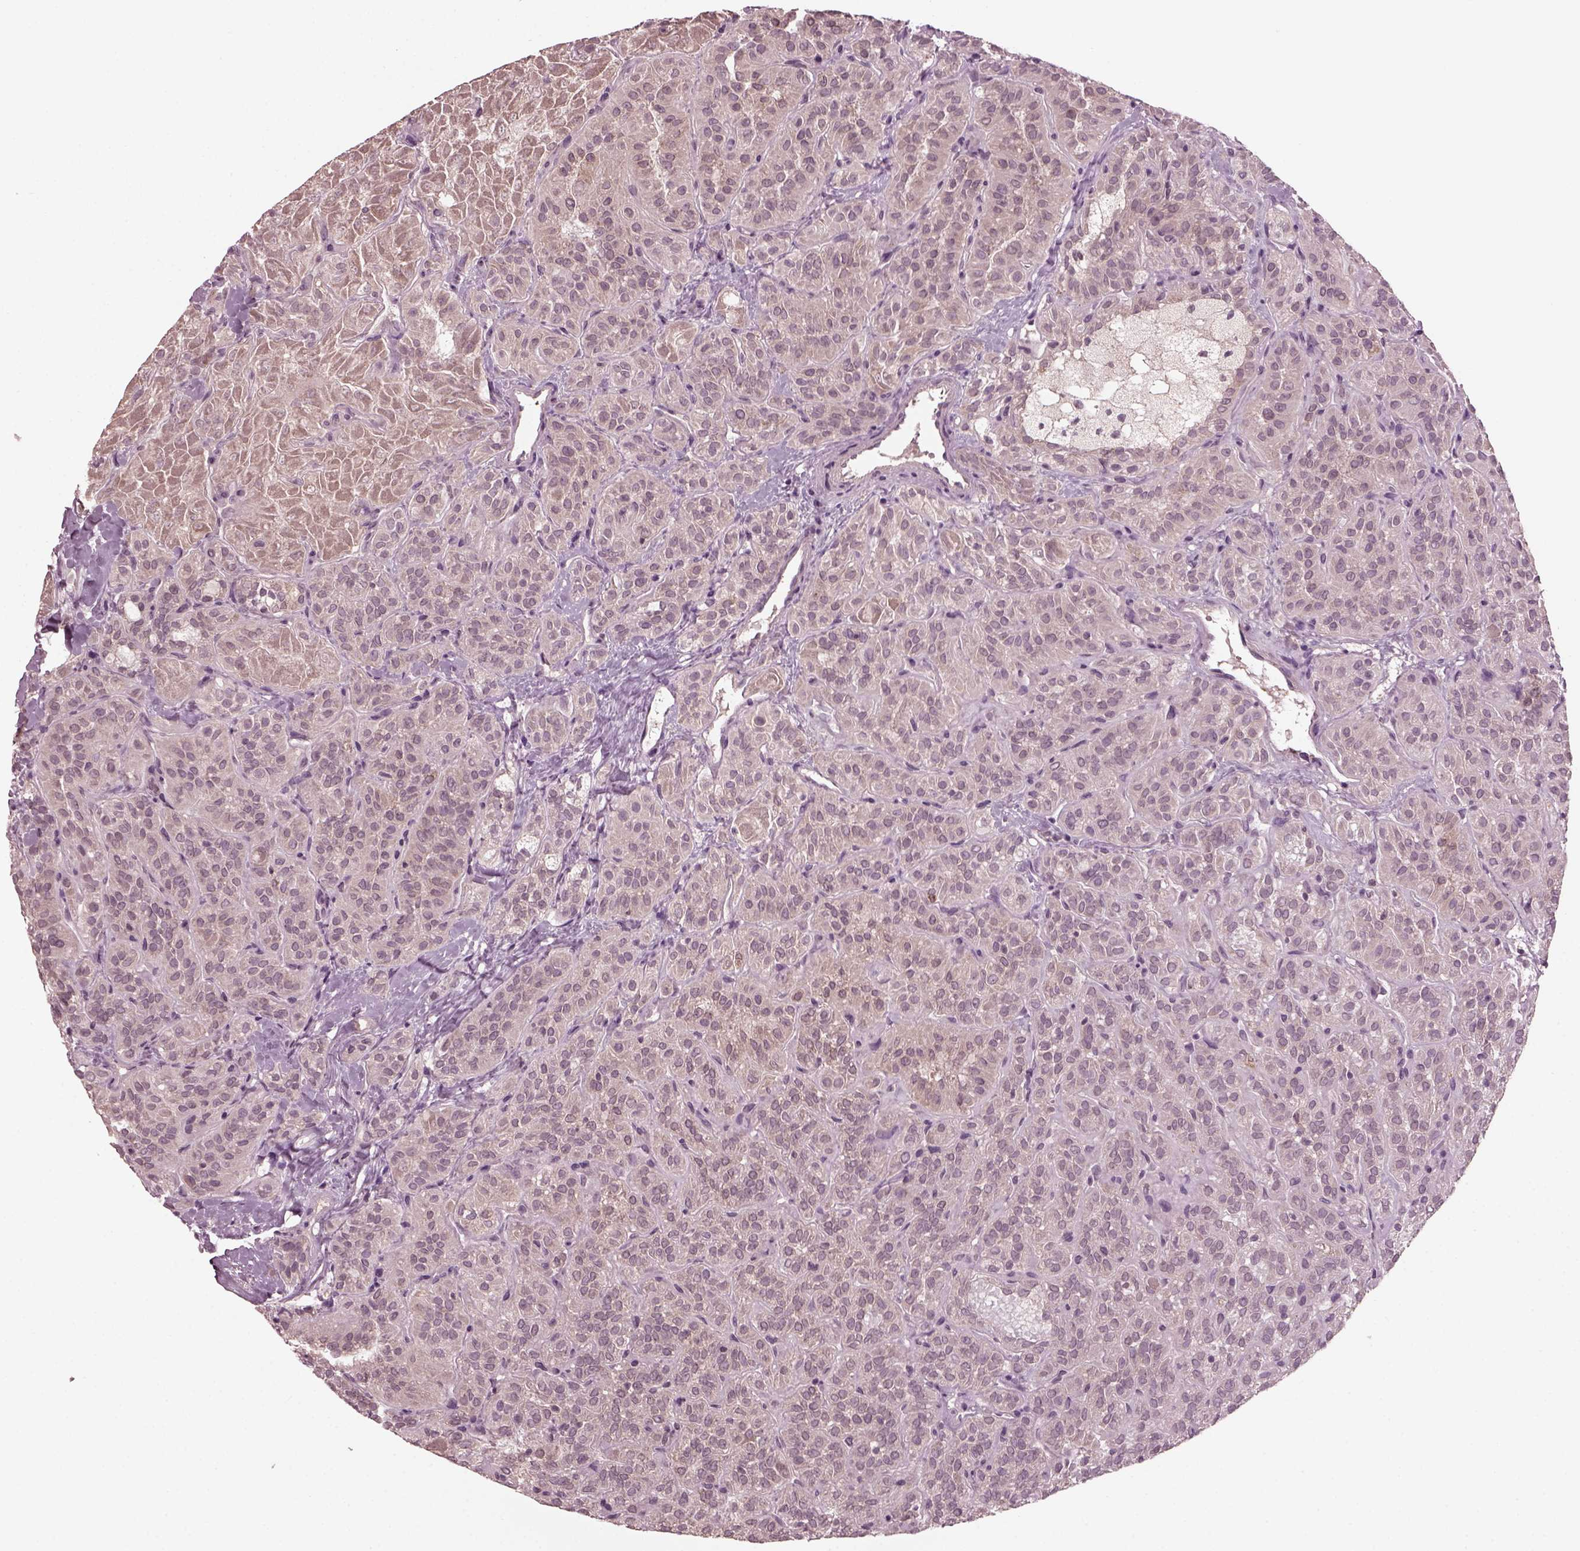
{"staining": {"intensity": "negative", "quantity": "none", "location": "none"}, "tissue": "thyroid cancer", "cell_type": "Tumor cells", "image_type": "cancer", "snomed": [{"axis": "morphology", "description": "Papillary adenocarcinoma, NOS"}, {"axis": "topography", "description": "Thyroid gland"}], "caption": "Thyroid cancer was stained to show a protein in brown. There is no significant staining in tumor cells.", "gene": "PORCN", "patient": {"sex": "female", "age": 45}}